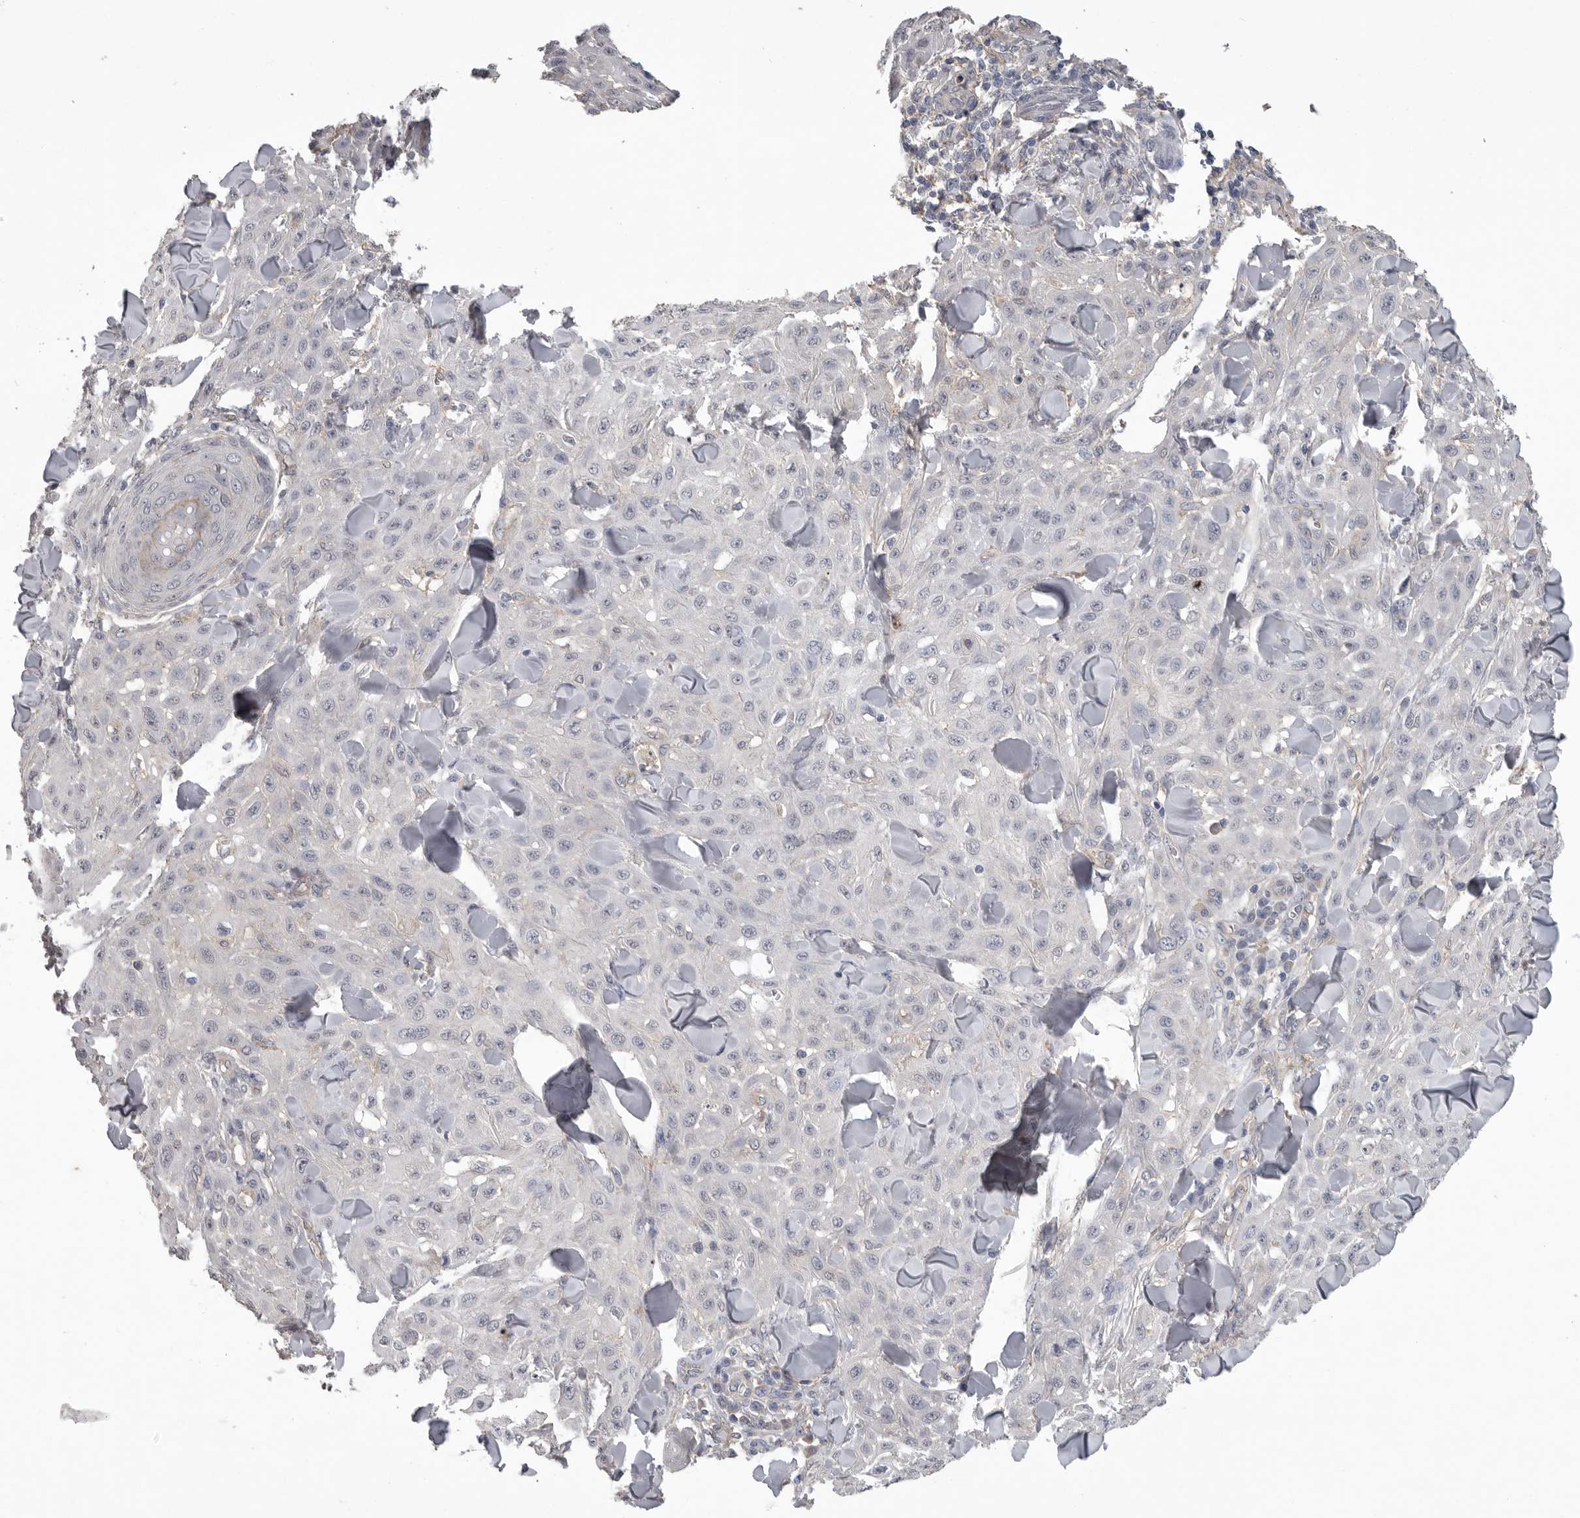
{"staining": {"intensity": "negative", "quantity": "none", "location": "none"}, "tissue": "skin cancer", "cell_type": "Tumor cells", "image_type": "cancer", "snomed": [{"axis": "morphology", "description": "Squamous cell carcinoma, NOS"}, {"axis": "topography", "description": "Skin"}], "caption": "Squamous cell carcinoma (skin) was stained to show a protein in brown. There is no significant expression in tumor cells. Nuclei are stained in blue.", "gene": "NECTIN2", "patient": {"sex": "male", "age": 24}}